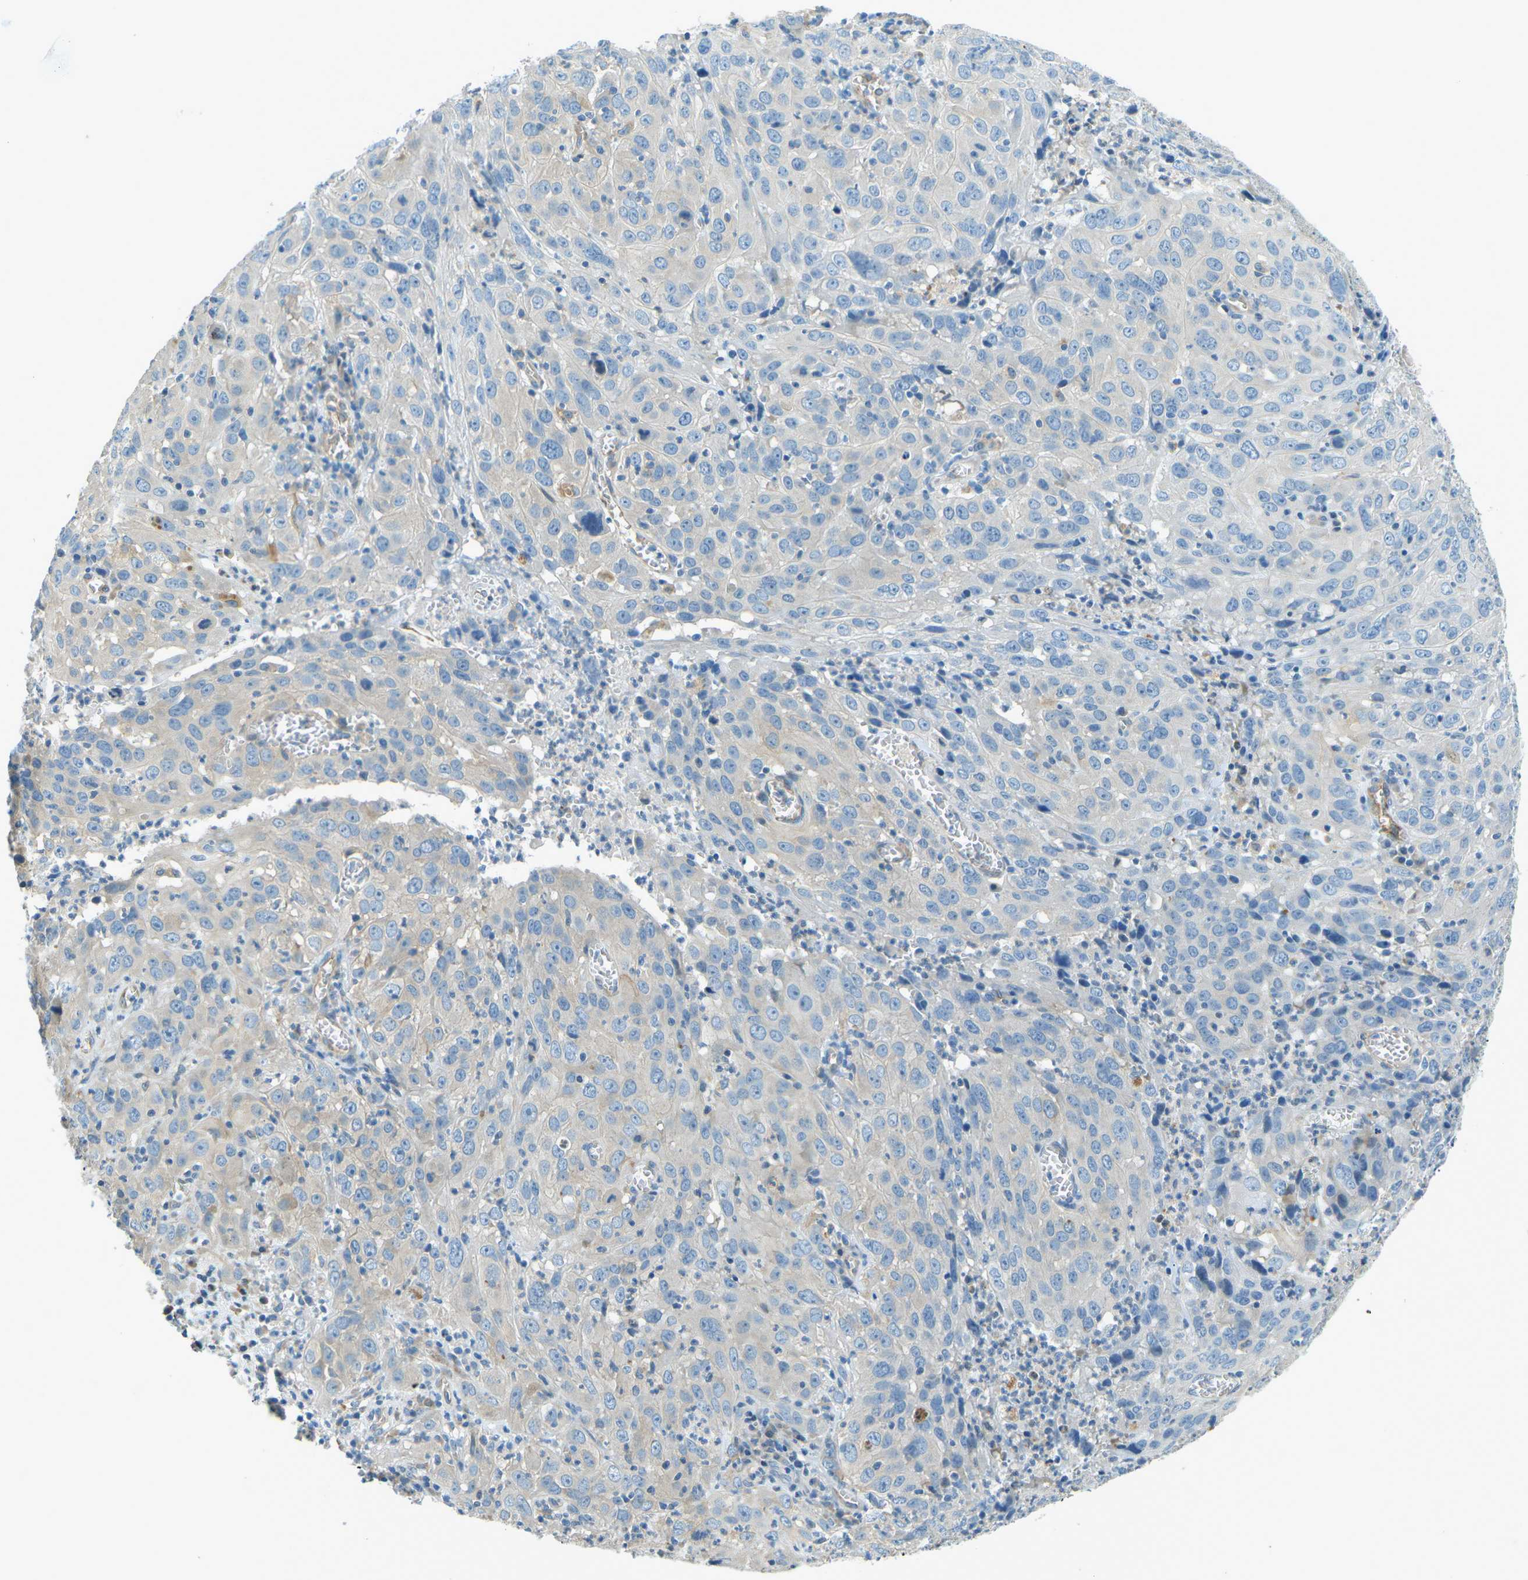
{"staining": {"intensity": "negative", "quantity": "none", "location": "none"}, "tissue": "cervical cancer", "cell_type": "Tumor cells", "image_type": "cancer", "snomed": [{"axis": "morphology", "description": "Squamous cell carcinoma, NOS"}, {"axis": "topography", "description": "Cervix"}], "caption": "An image of cervical cancer stained for a protein demonstrates no brown staining in tumor cells. The staining was performed using DAB (3,3'-diaminobenzidine) to visualize the protein expression in brown, while the nuclei were stained in blue with hematoxylin (Magnification: 20x).", "gene": "ZNF367", "patient": {"sex": "female", "age": 32}}